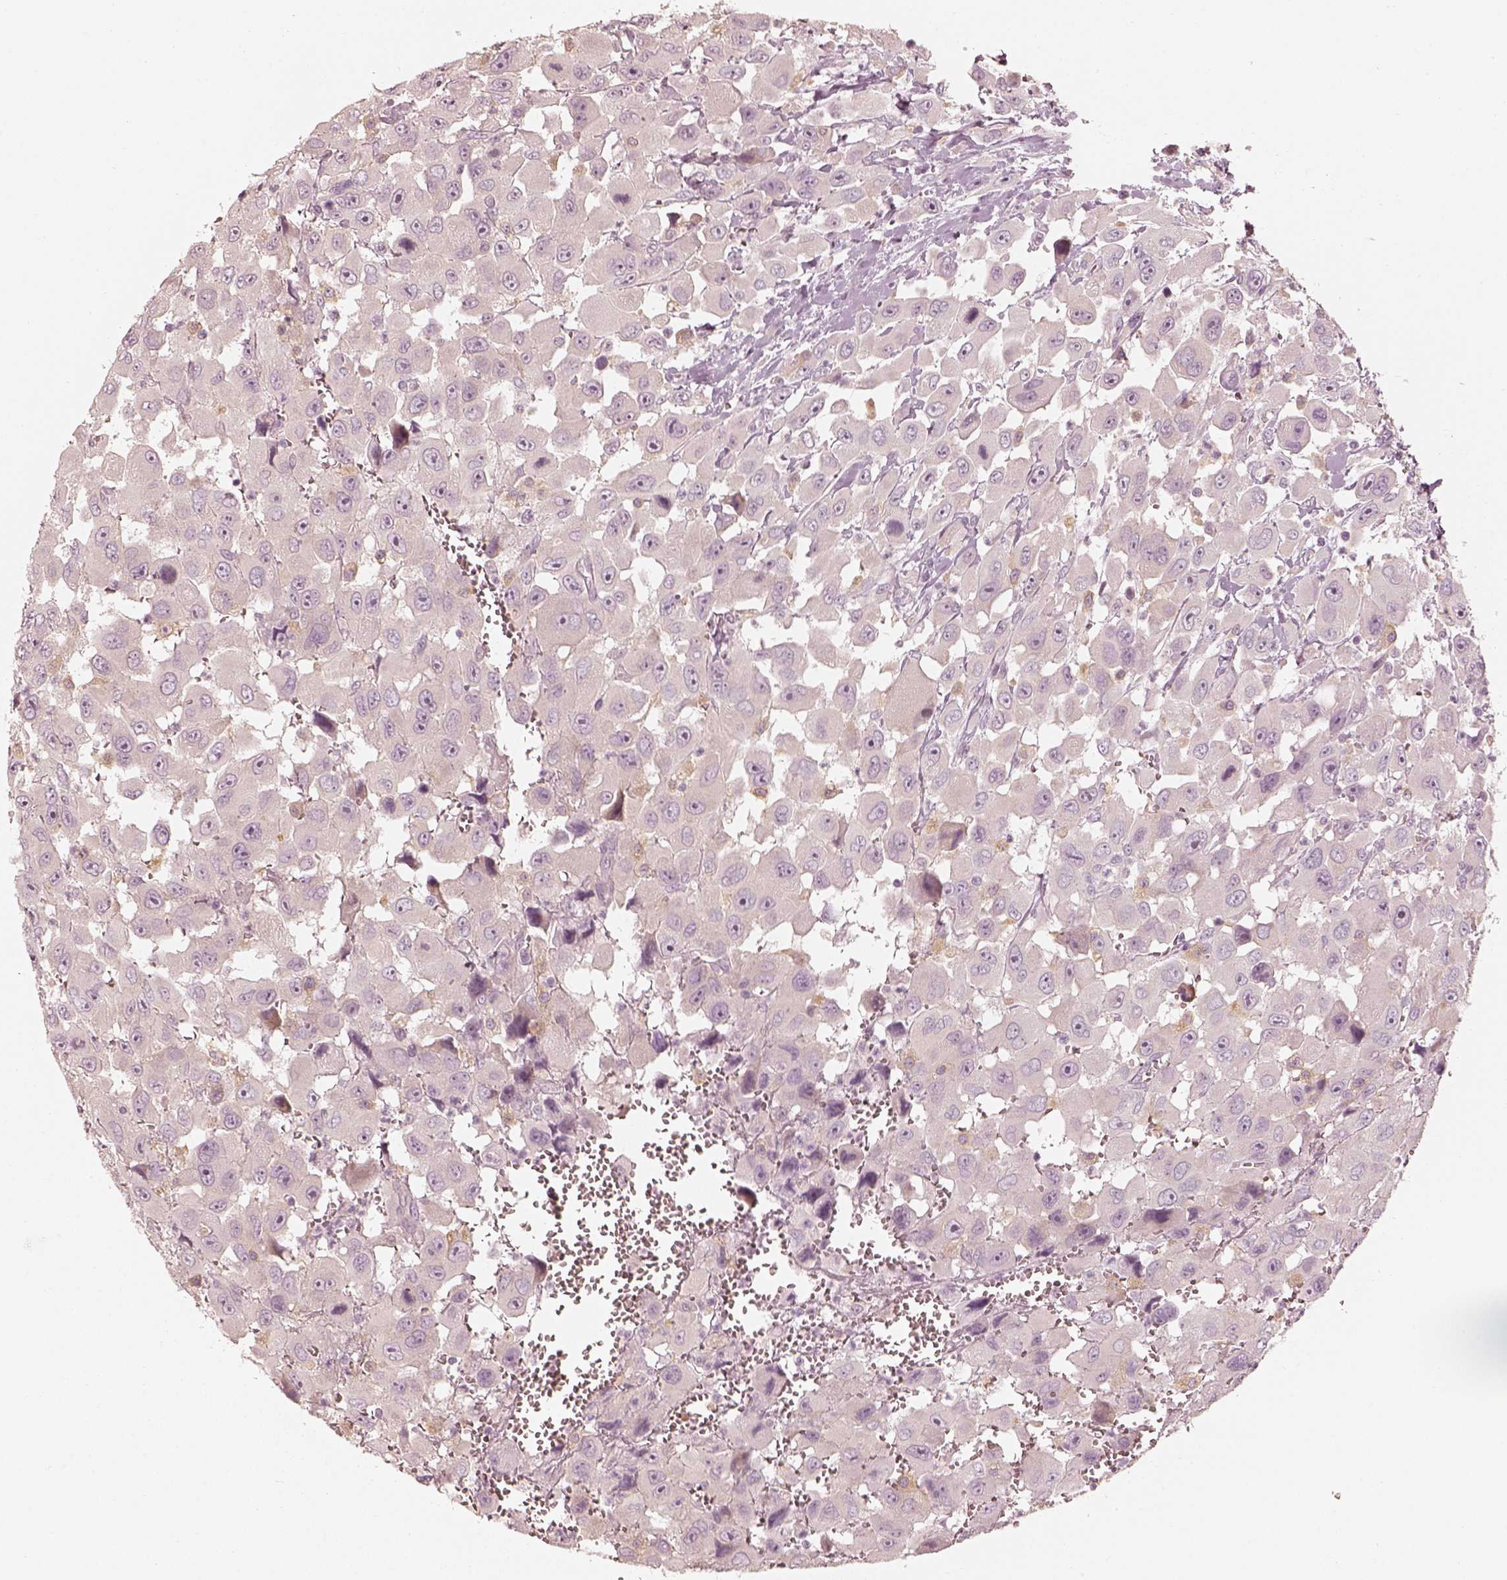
{"staining": {"intensity": "negative", "quantity": "none", "location": "none"}, "tissue": "head and neck cancer", "cell_type": "Tumor cells", "image_type": "cancer", "snomed": [{"axis": "morphology", "description": "Squamous cell carcinoma, NOS"}, {"axis": "morphology", "description": "Squamous cell carcinoma, metastatic, NOS"}, {"axis": "topography", "description": "Oral tissue"}, {"axis": "topography", "description": "Head-Neck"}], "caption": "Tumor cells show no significant staining in squamous cell carcinoma (head and neck). The staining was performed using DAB (3,3'-diaminobenzidine) to visualize the protein expression in brown, while the nuclei were stained in blue with hematoxylin (Magnification: 20x).", "gene": "FMNL2", "patient": {"sex": "female", "age": 85}}